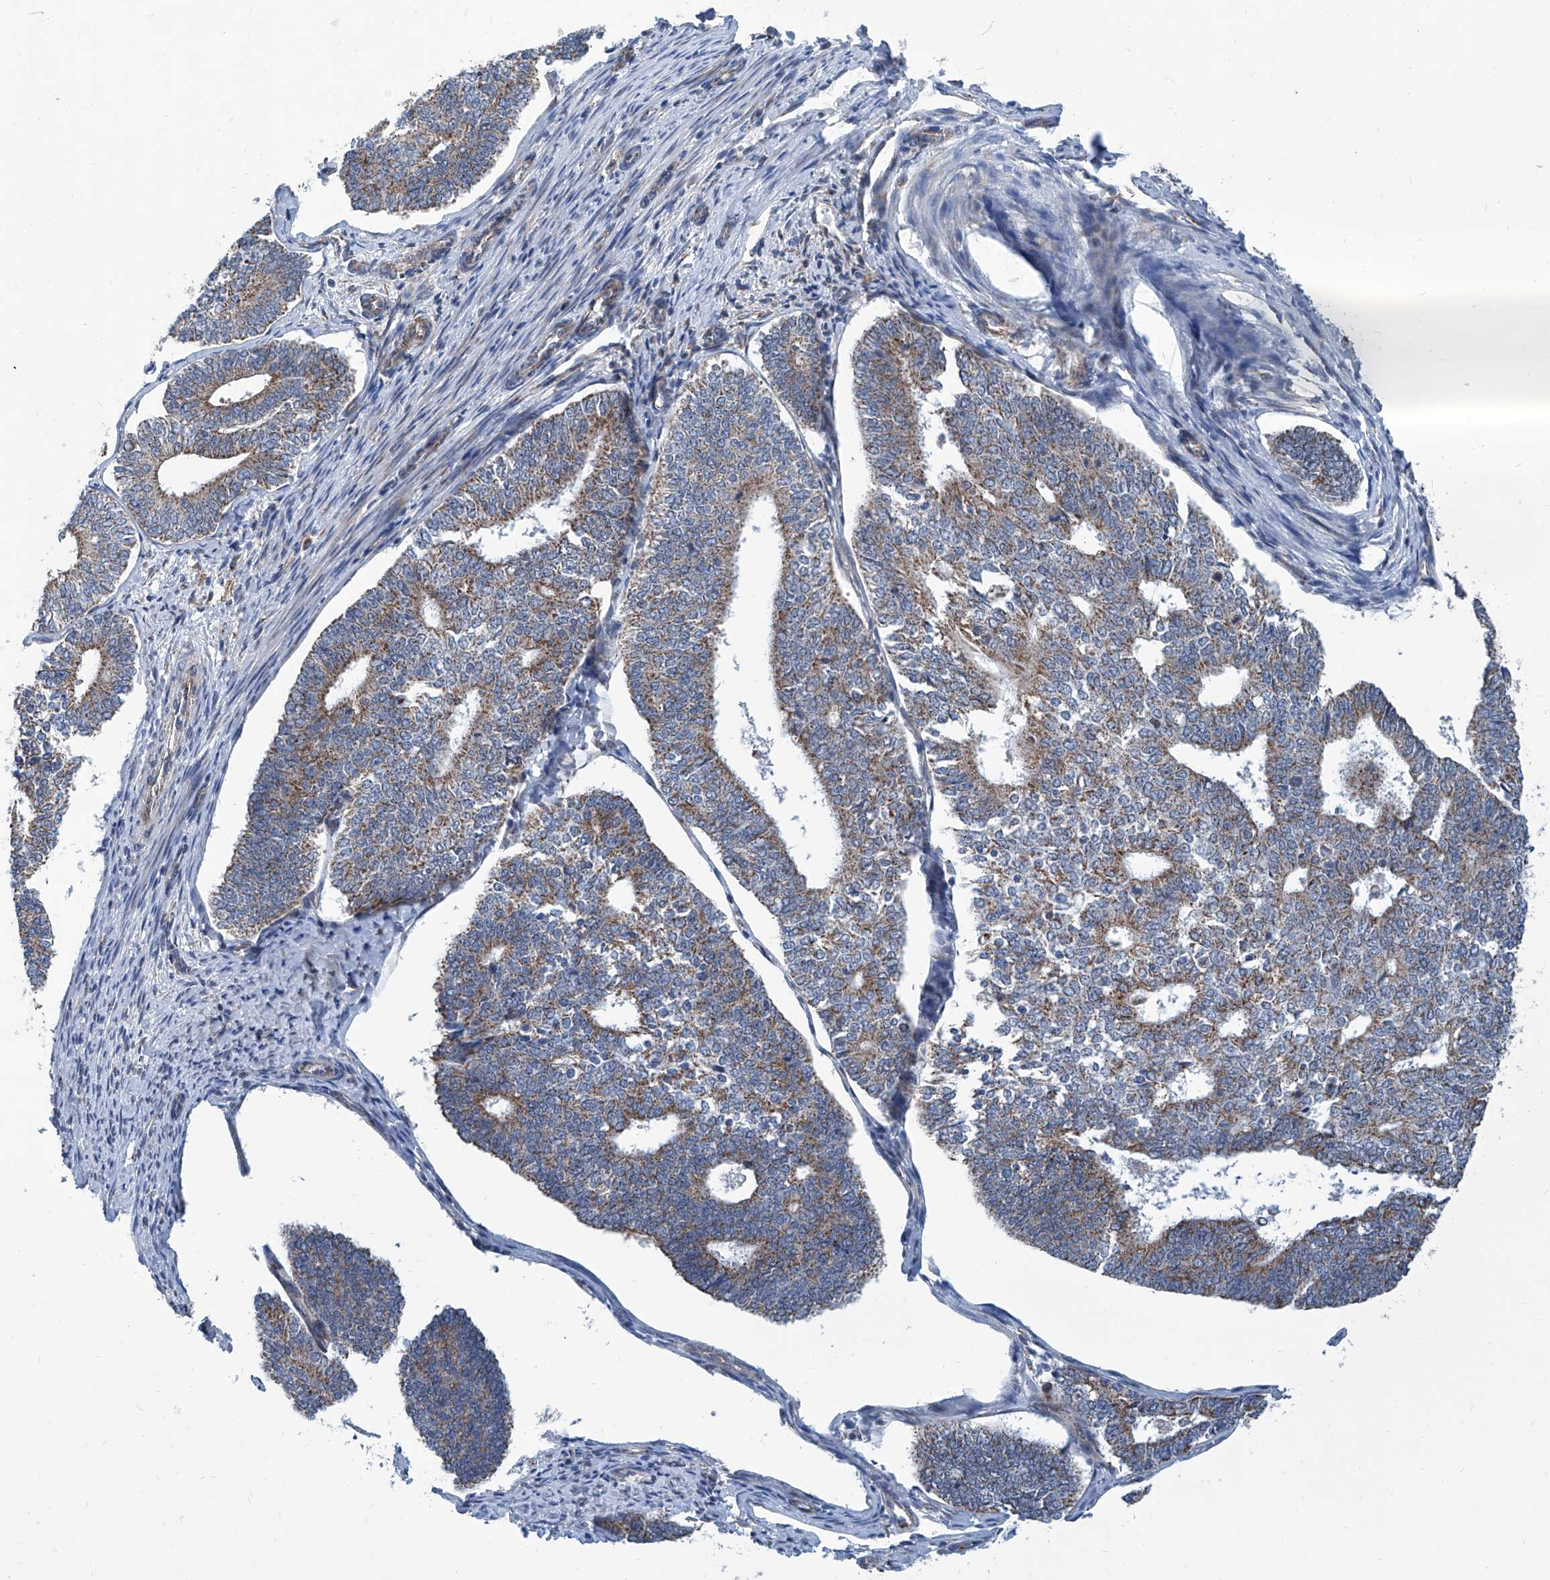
{"staining": {"intensity": "moderate", "quantity": ">75%", "location": "cytoplasmic/membranous"}, "tissue": "endometrial cancer", "cell_type": "Tumor cells", "image_type": "cancer", "snomed": [{"axis": "morphology", "description": "Adenocarcinoma, NOS"}, {"axis": "topography", "description": "Endometrium"}], "caption": "The histopathology image demonstrates staining of endometrial adenocarcinoma, revealing moderate cytoplasmic/membranous protein staining (brown color) within tumor cells.", "gene": "USP48", "patient": {"sex": "female", "age": 70}}